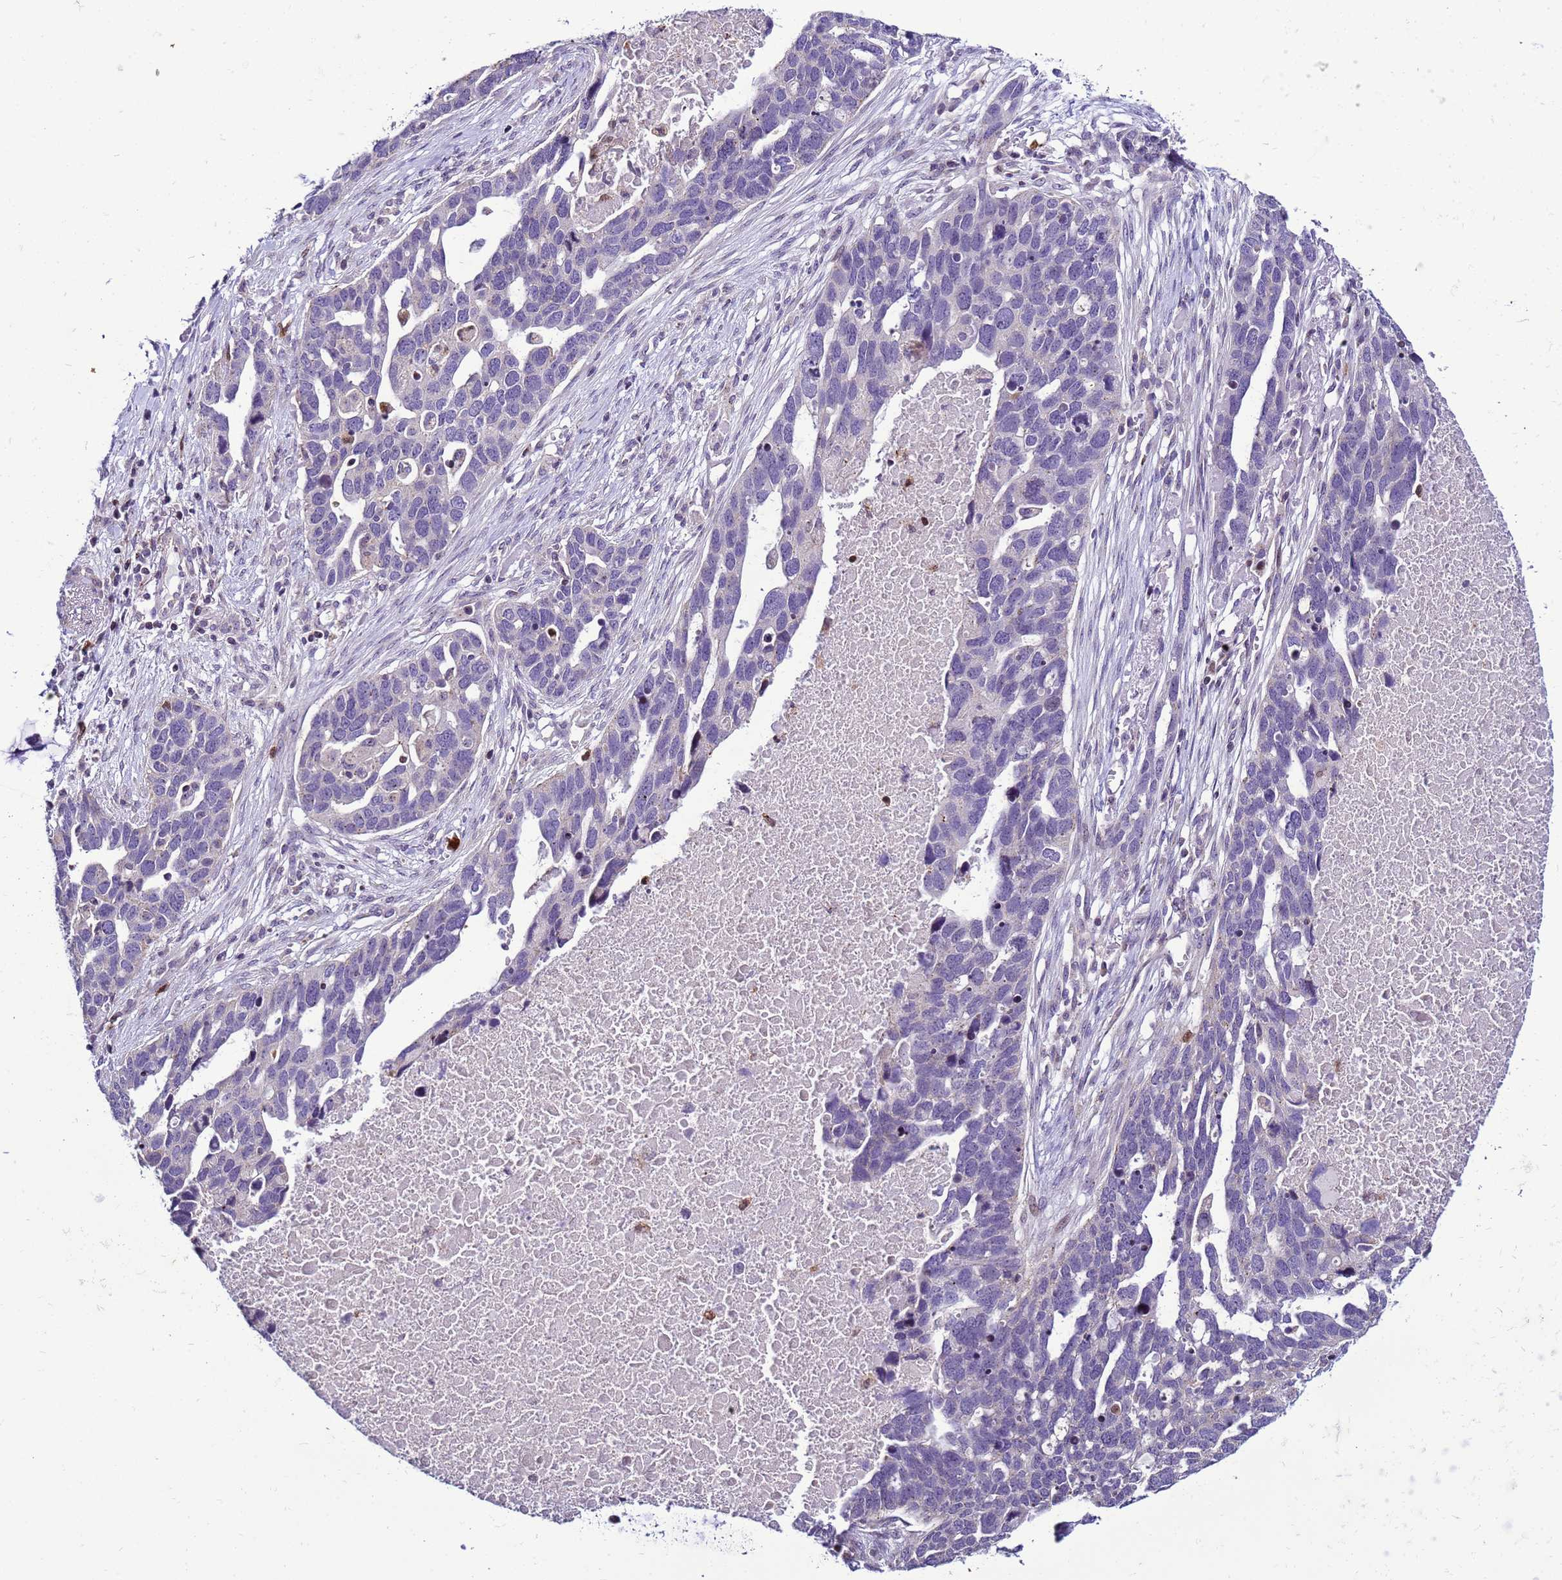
{"staining": {"intensity": "negative", "quantity": "none", "location": "none"}, "tissue": "ovarian cancer", "cell_type": "Tumor cells", "image_type": "cancer", "snomed": [{"axis": "morphology", "description": "Cystadenocarcinoma, serous, NOS"}, {"axis": "topography", "description": "Ovary"}], "caption": "High power microscopy photomicrograph of an immunohistochemistry (IHC) histopathology image of ovarian serous cystadenocarcinoma, revealing no significant positivity in tumor cells.", "gene": "VPS4B", "patient": {"sex": "female", "age": 54}}